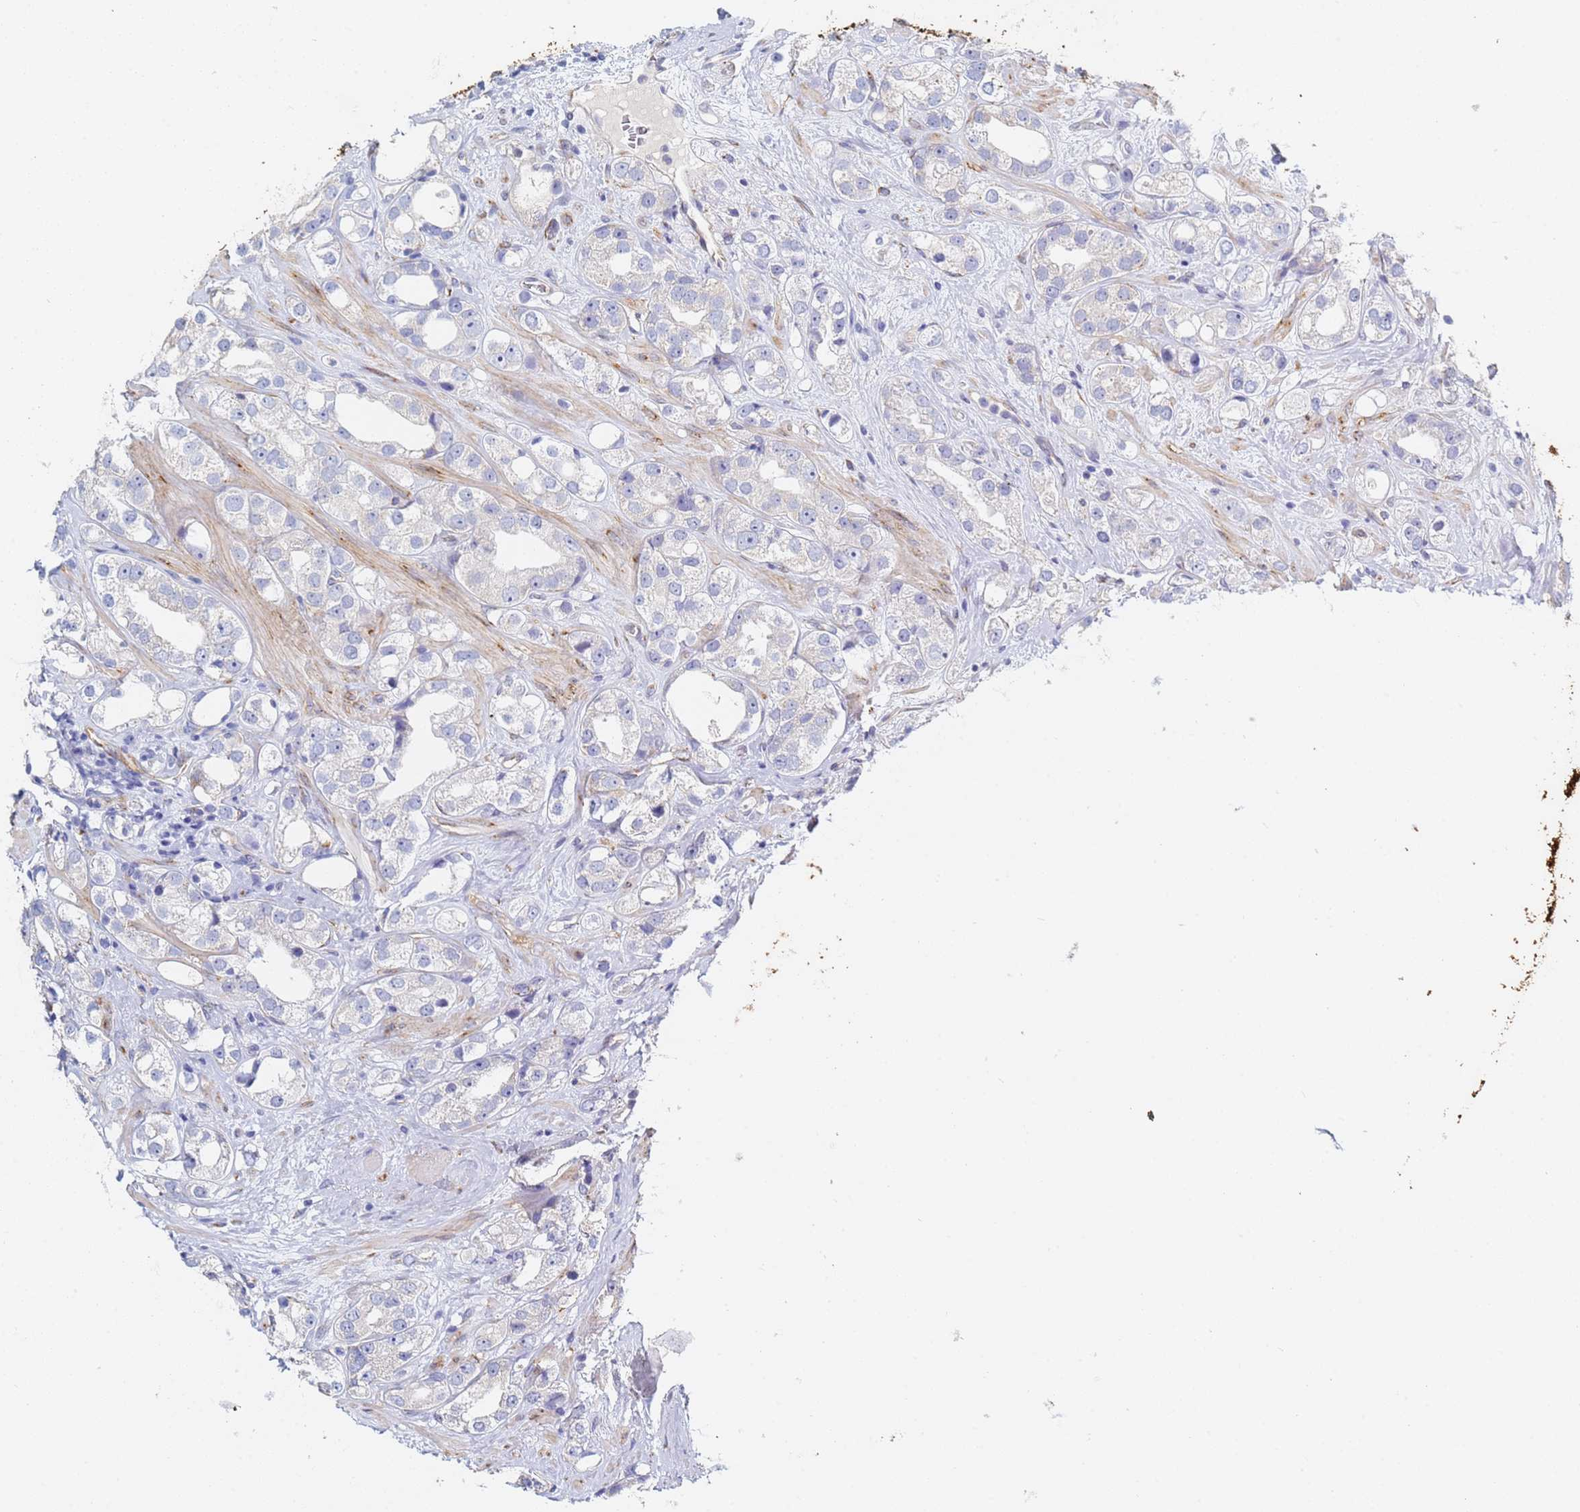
{"staining": {"intensity": "negative", "quantity": "none", "location": "none"}, "tissue": "prostate cancer", "cell_type": "Tumor cells", "image_type": "cancer", "snomed": [{"axis": "morphology", "description": "Adenocarcinoma, NOS"}, {"axis": "topography", "description": "Prostate"}], "caption": "This is an immunohistochemistry (IHC) image of prostate cancer (adenocarcinoma). There is no expression in tumor cells.", "gene": "GDAP2", "patient": {"sex": "male", "age": 79}}